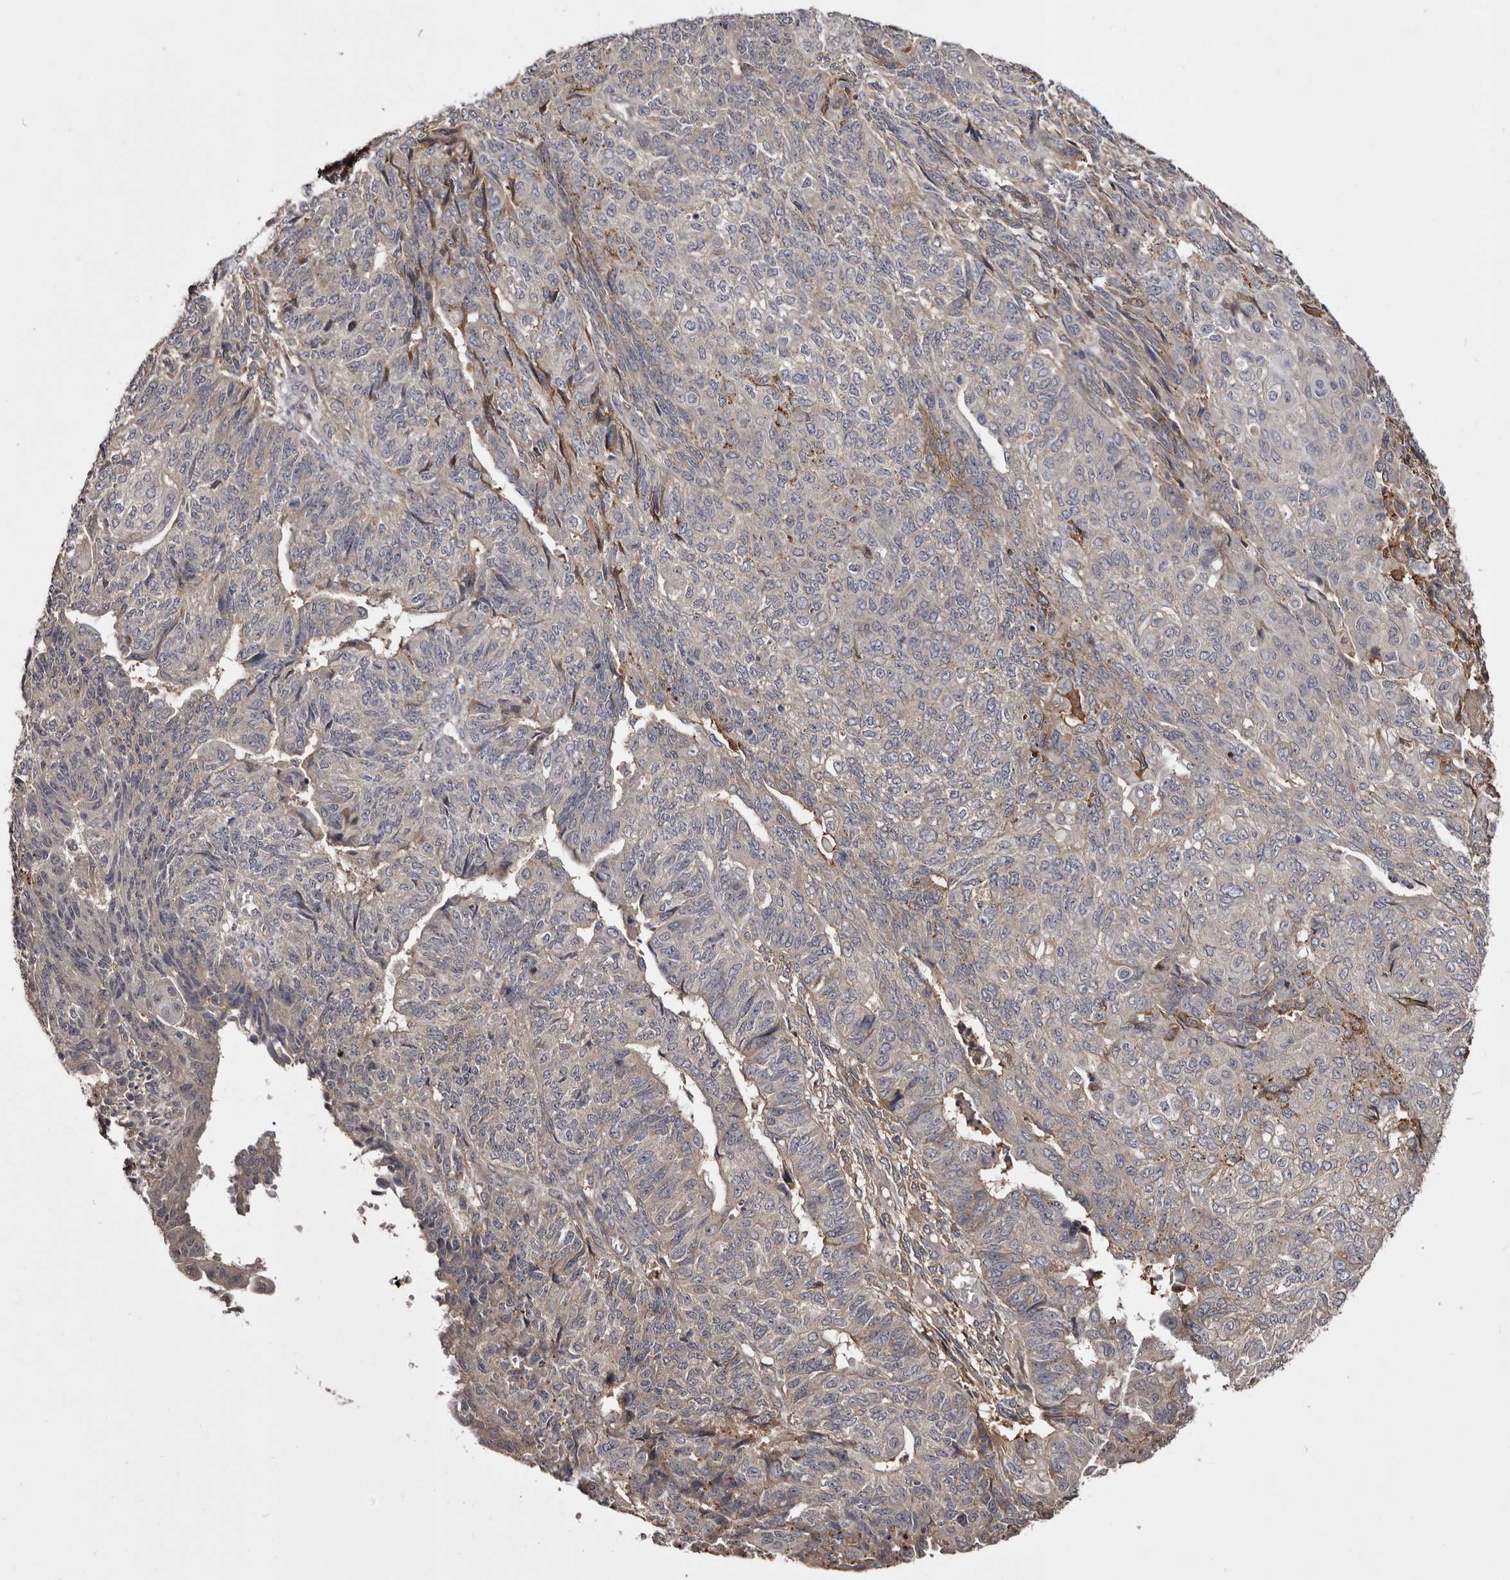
{"staining": {"intensity": "weak", "quantity": "25%-75%", "location": "cytoplasmic/membranous"}, "tissue": "endometrial cancer", "cell_type": "Tumor cells", "image_type": "cancer", "snomed": [{"axis": "morphology", "description": "Adenocarcinoma, NOS"}, {"axis": "topography", "description": "Endometrium"}], "caption": "Approximately 25%-75% of tumor cells in endometrial adenocarcinoma show weak cytoplasmic/membranous protein staining as visualized by brown immunohistochemical staining.", "gene": "CYP1B1", "patient": {"sex": "female", "age": 32}}